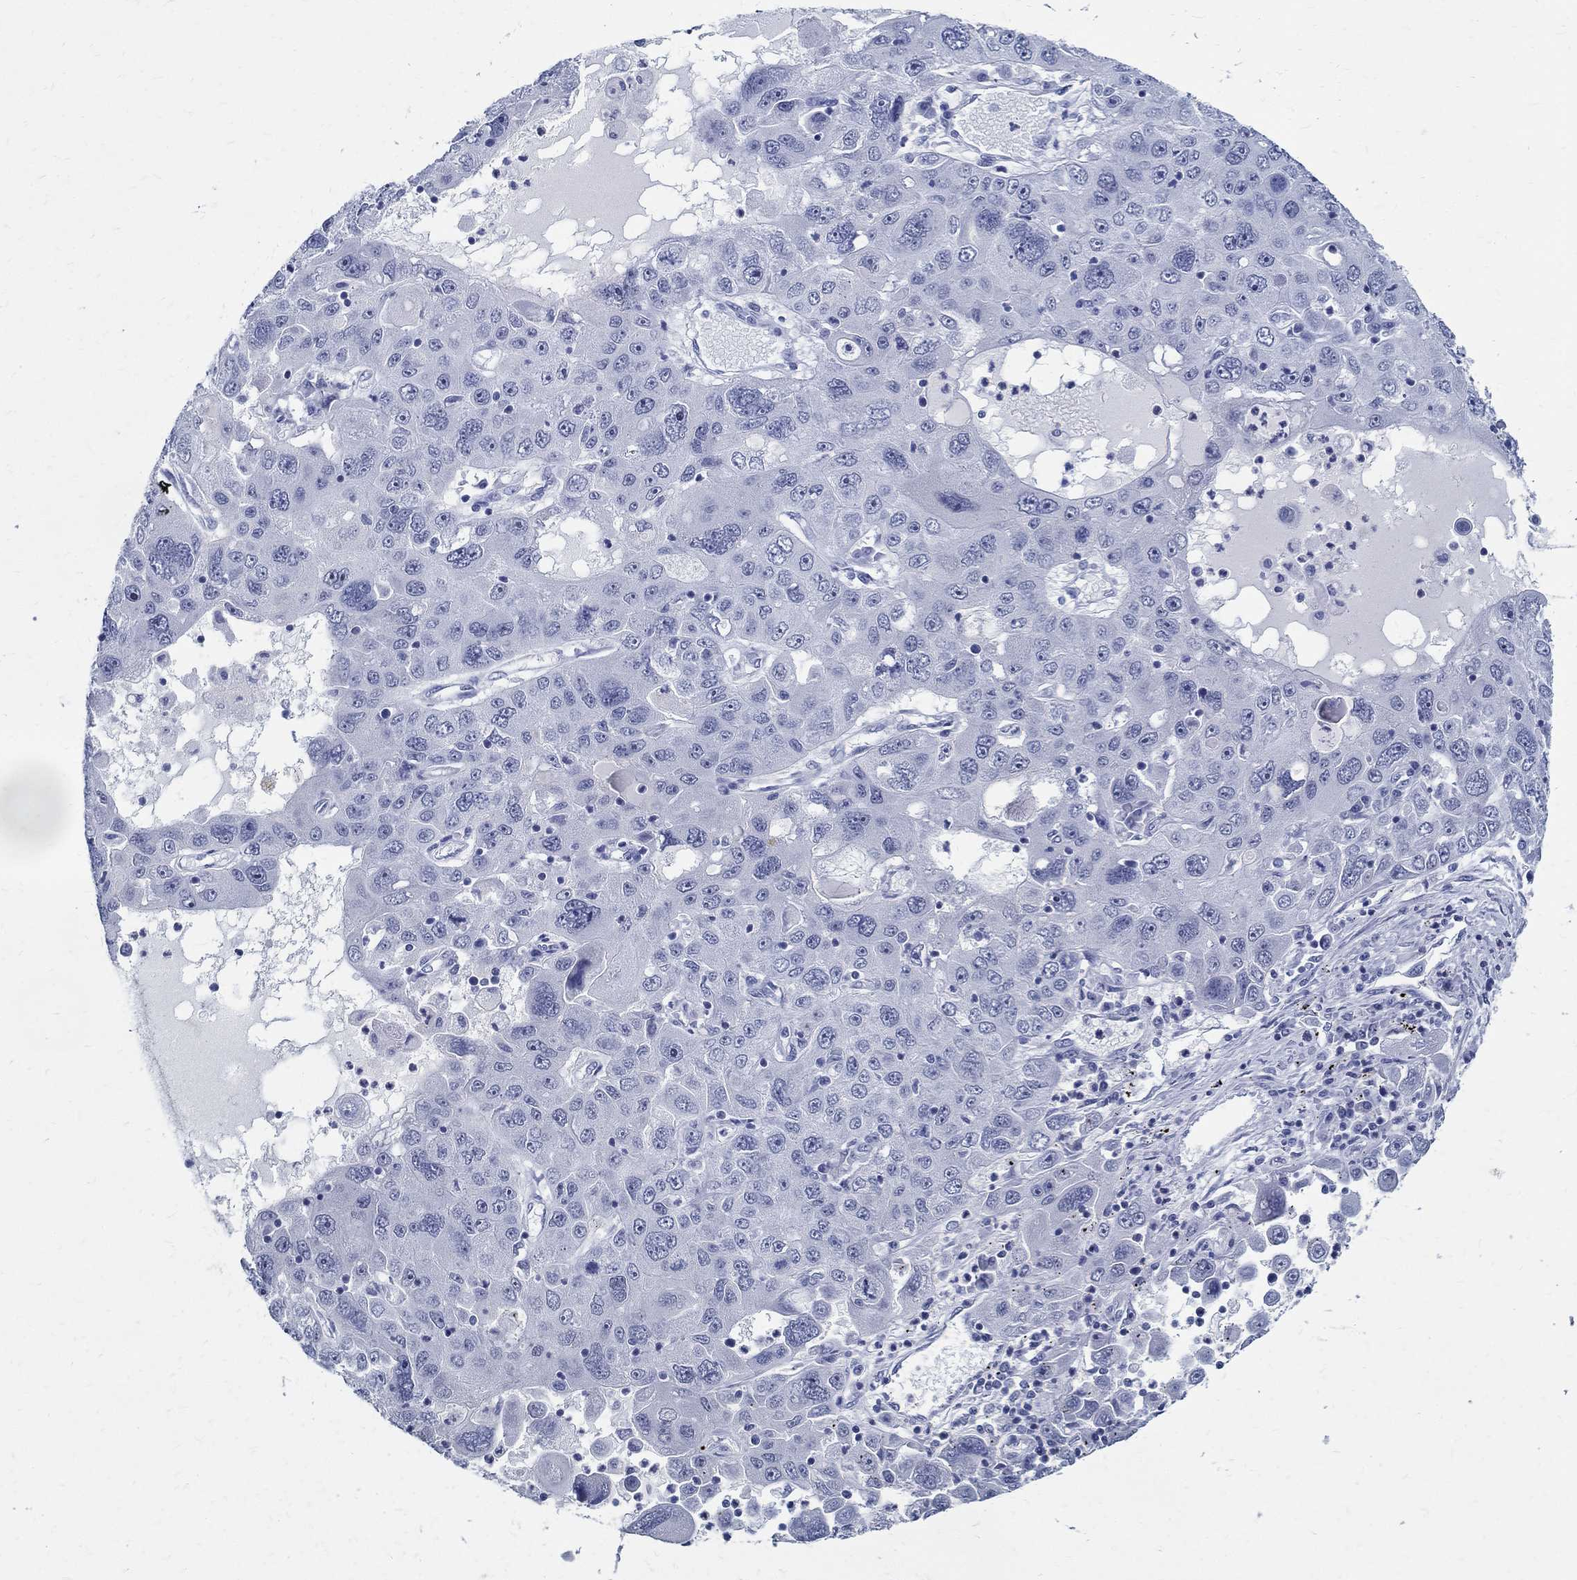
{"staining": {"intensity": "negative", "quantity": "none", "location": "none"}, "tissue": "stomach cancer", "cell_type": "Tumor cells", "image_type": "cancer", "snomed": [{"axis": "morphology", "description": "Adenocarcinoma, NOS"}, {"axis": "topography", "description": "Stomach"}], "caption": "DAB (3,3'-diaminobenzidine) immunohistochemical staining of human stomach adenocarcinoma exhibits no significant positivity in tumor cells. (Immunohistochemistry, brightfield microscopy, high magnification).", "gene": "BSPRY", "patient": {"sex": "male", "age": 56}}